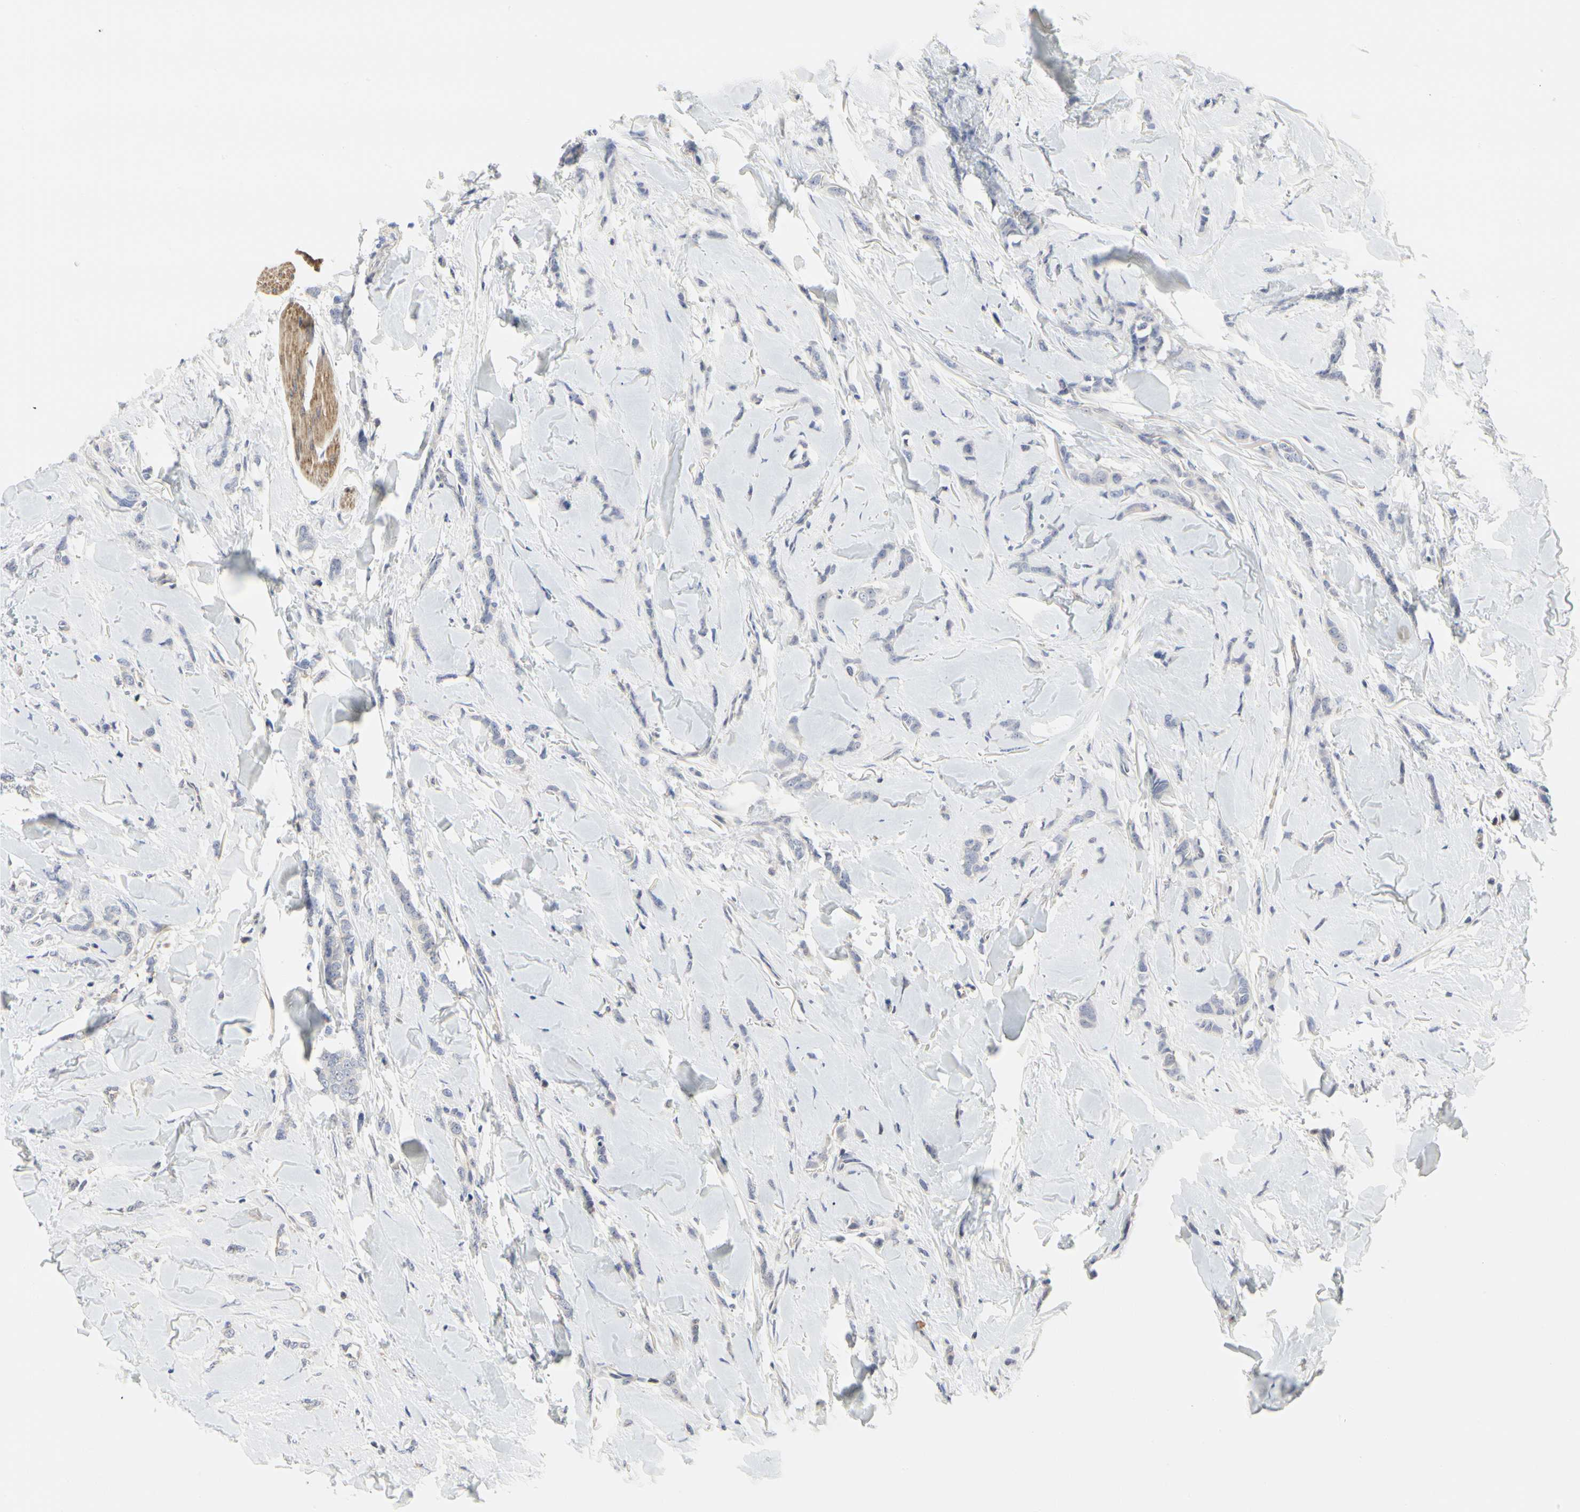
{"staining": {"intensity": "weak", "quantity": "<25%", "location": "cytoplasmic/membranous"}, "tissue": "breast cancer", "cell_type": "Tumor cells", "image_type": "cancer", "snomed": [{"axis": "morphology", "description": "Lobular carcinoma"}, {"axis": "topography", "description": "Skin"}, {"axis": "topography", "description": "Breast"}], "caption": "Human breast cancer (lobular carcinoma) stained for a protein using immunohistochemistry exhibits no expression in tumor cells.", "gene": "SHANK2", "patient": {"sex": "female", "age": 46}}